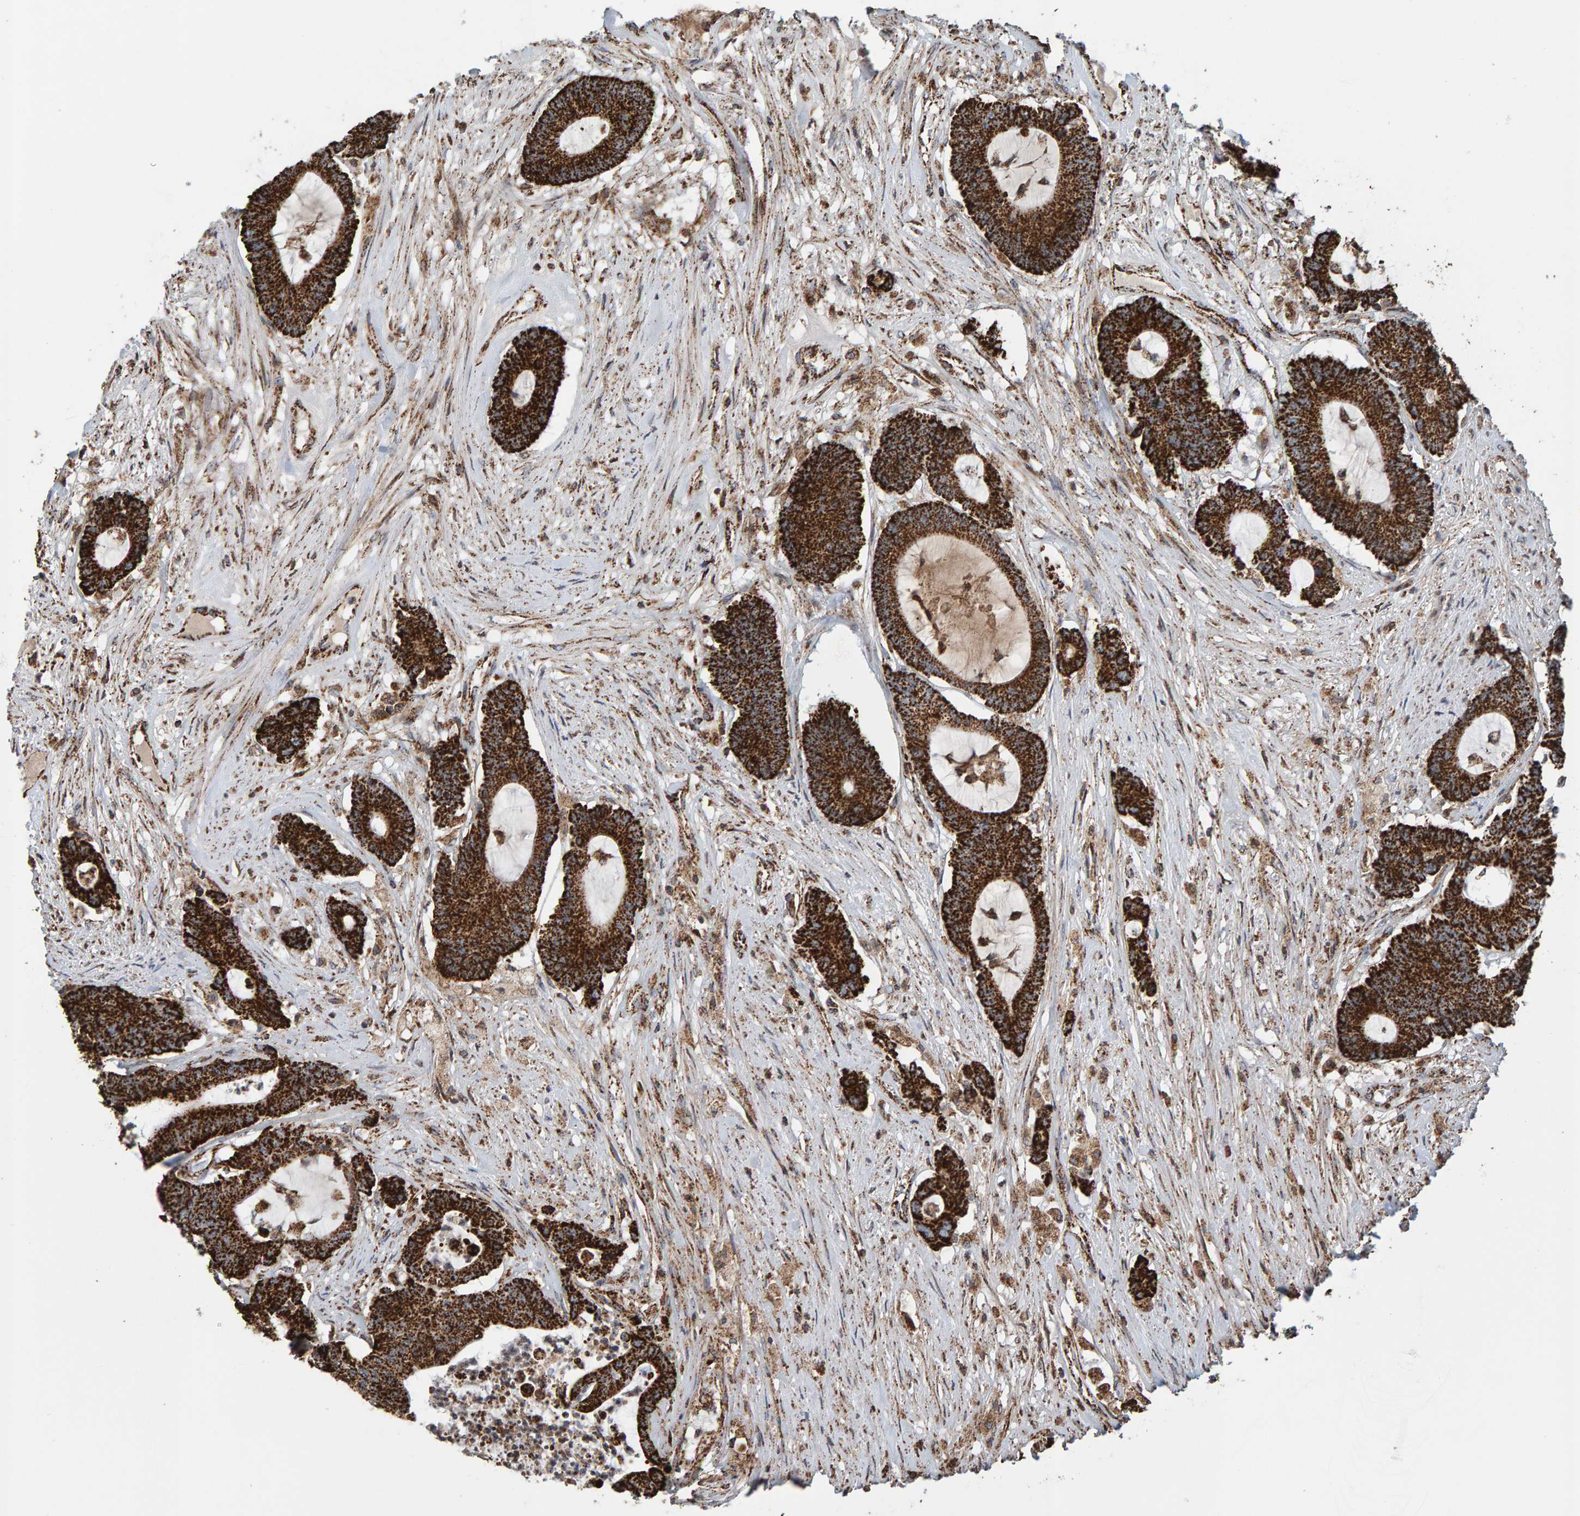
{"staining": {"intensity": "strong", "quantity": ">75%", "location": "cytoplasmic/membranous"}, "tissue": "colorectal cancer", "cell_type": "Tumor cells", "image_type": "cancer", "snomed": [{"axis": "morphology", "description": "Adenocarcinoma, NOS"}, {"axis": "topography", "description": "Colon"}], "caption": "Immunohistochemistry image of neoplastic tissue: colorectal cancer (adenocarcinoma) stained using IHC shows high levels of strong protein expression localized specifically in the cytoplasmic/membranous of tumor cells, appearing as a cytoplasmic/membranous brown color.", "gene": "MRPL45", "patient": {"sex": "female", "age": 84}}